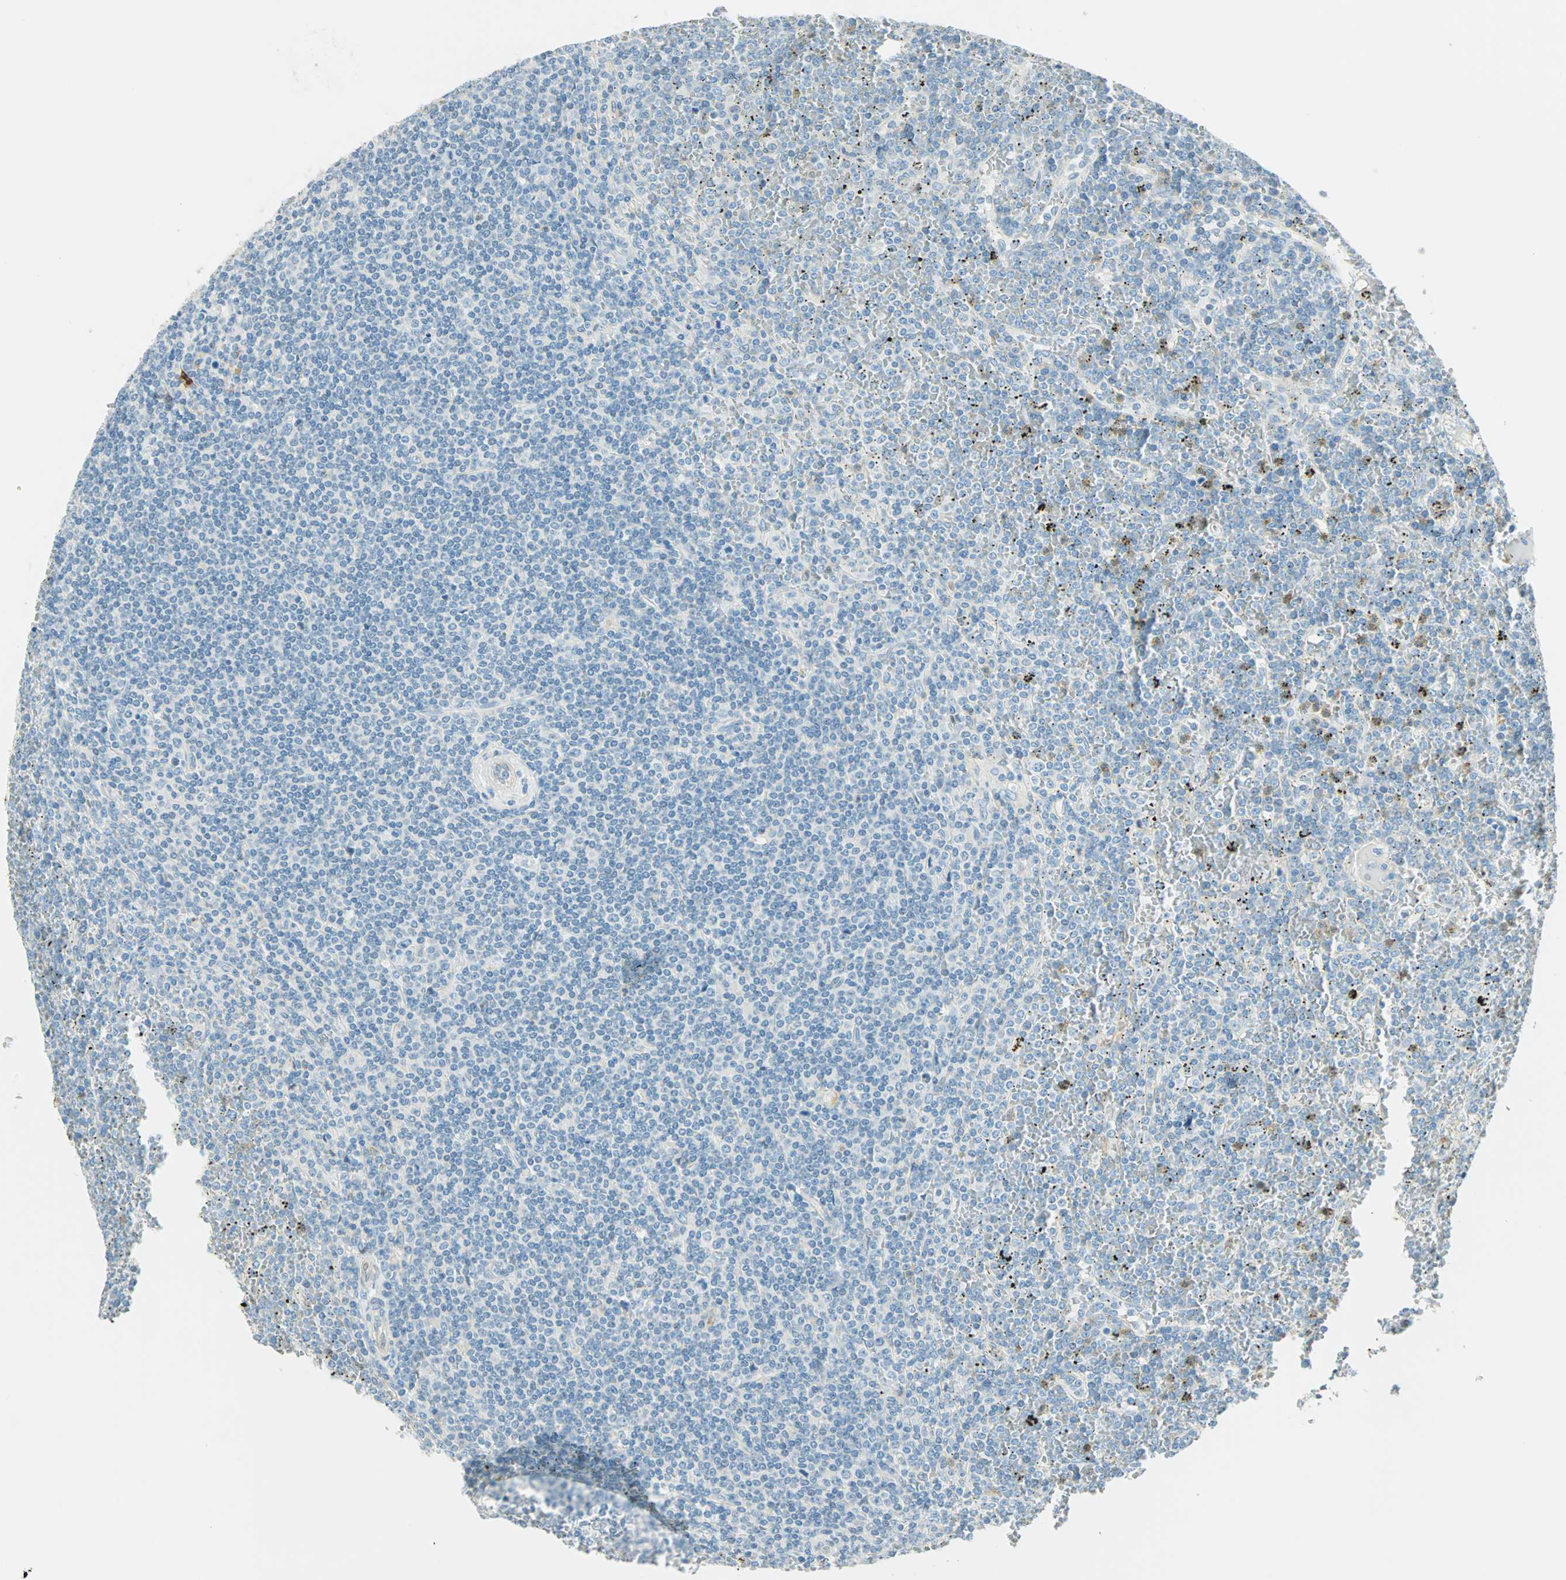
{"staining": {"intensity": "negative", "quantity": "none", "location": "none"}, "tissue": "lymphoma", "cell_type": "Tumor cells", "image_type": "cancer", "snomed": [{"axis": "morphology", "description": "Malignant lymphoma, non-Hodgkin's type, Low grade"}, {"axis": "topography", "description": "Spleen"}], "caption": "A histopathology image of human lymphoma is negative for staining in tumor cells.", "gene": "S100A1", "patient": {"sex": "female", "age": 19}}